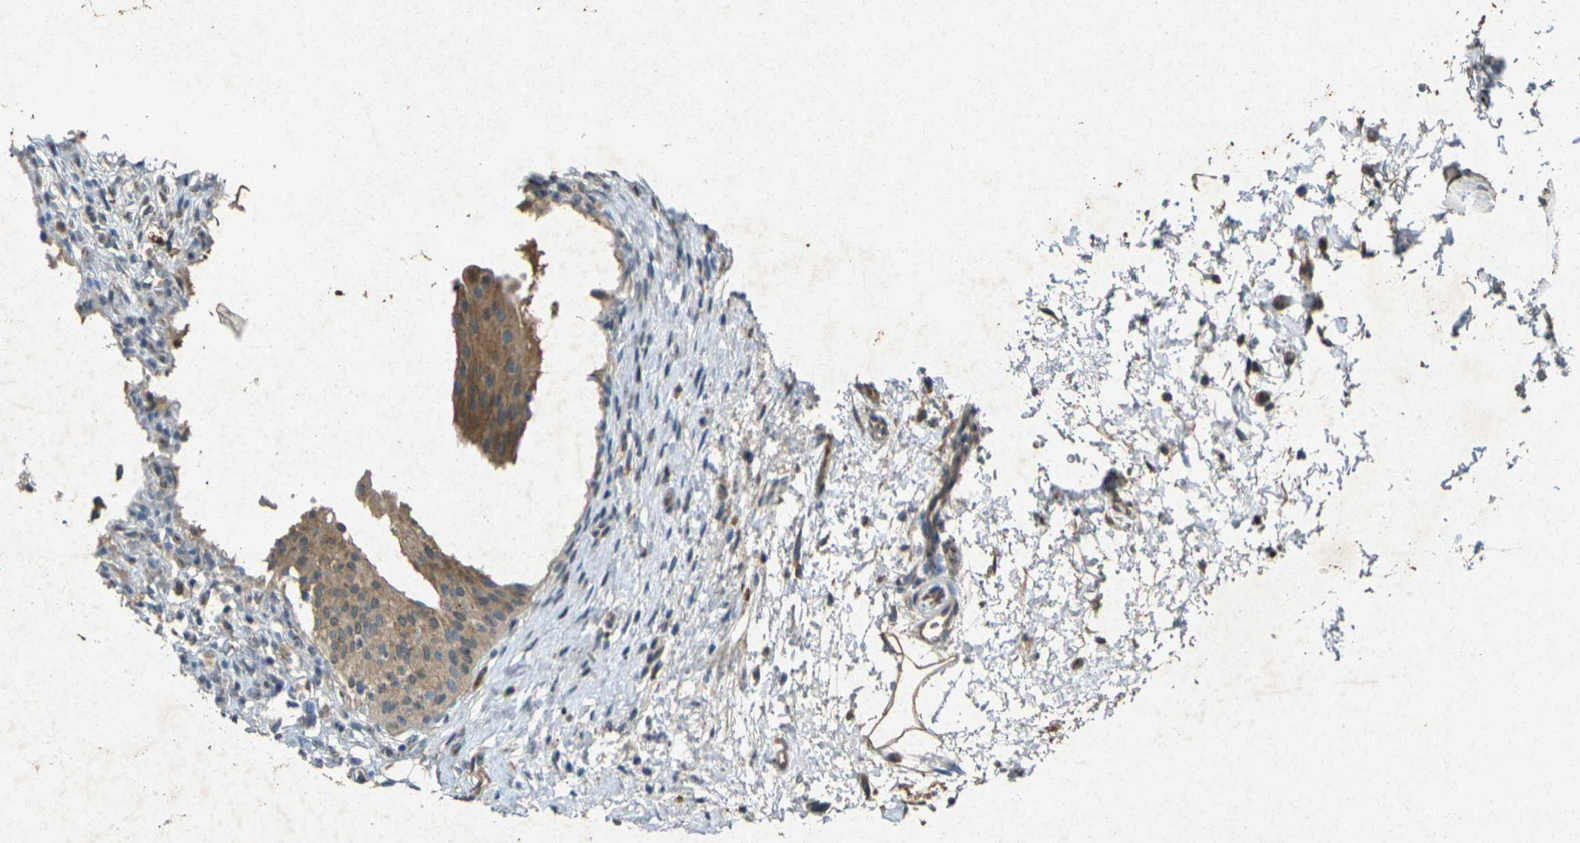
{"staining": {"intensity": "moderate", "quantity": ">75%", "location": "cytoplasmic/membranous"}, "tissue": "urinary bladder", "cell_type": "Urothelial cells", "image_type": "normal", "snomed": [{"axis": "morphology", "description": "Normal tissue, NOS"}, {"axis": "morphology", "description": "Urothelial carcinoma, High grade"}, {"axis": "topography", "description": "Urinary bladder"}], "caption": "Immunohistochemical staining of unremarkable urinary bladder reveals medium levels of moderate cytoplasmic/membranous staining in approximately >75% of urothelial cells. (DAB IHC with brightfield microscopy, high magnification).", "gene": "RGMA", "patient": {"sex": "male", "age": 46}}